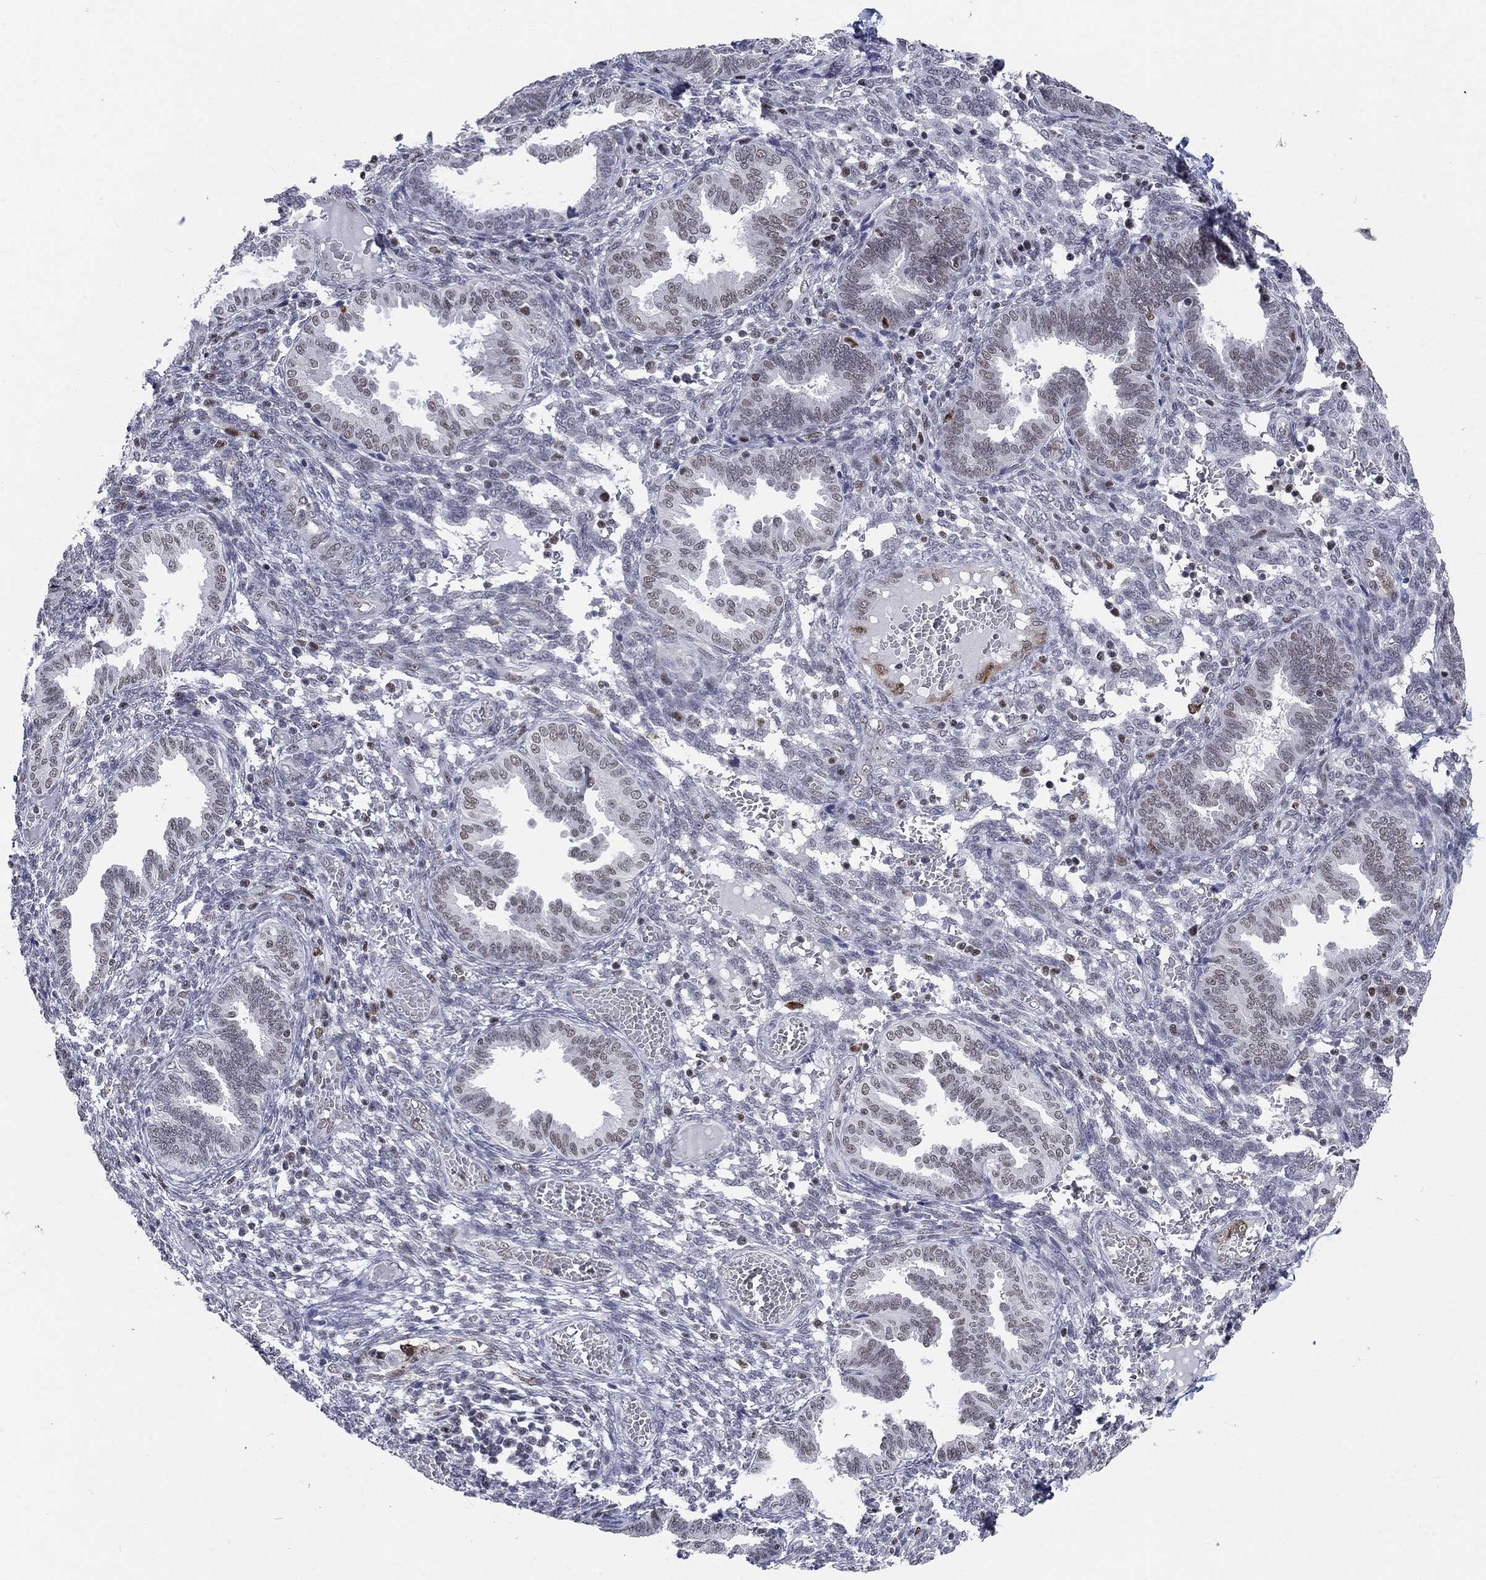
{"staining": {"intensity": "negative", "quantity": "none", "location": "none"}, "tissue": "endometrium", "cell_type": "Cells in endometrial stroma", "image_type": "normal", "snomed": [{"axis": "morphology", "description": "Normal tissue, NOS"}, {"axis": "topography", "description": "Endometrium"}], "caption": "There is no significant positivity in cells in endometrial stroma of endometrium.", "gene": "HCFC1", "patient": {"sex": "female", "age": 42}}